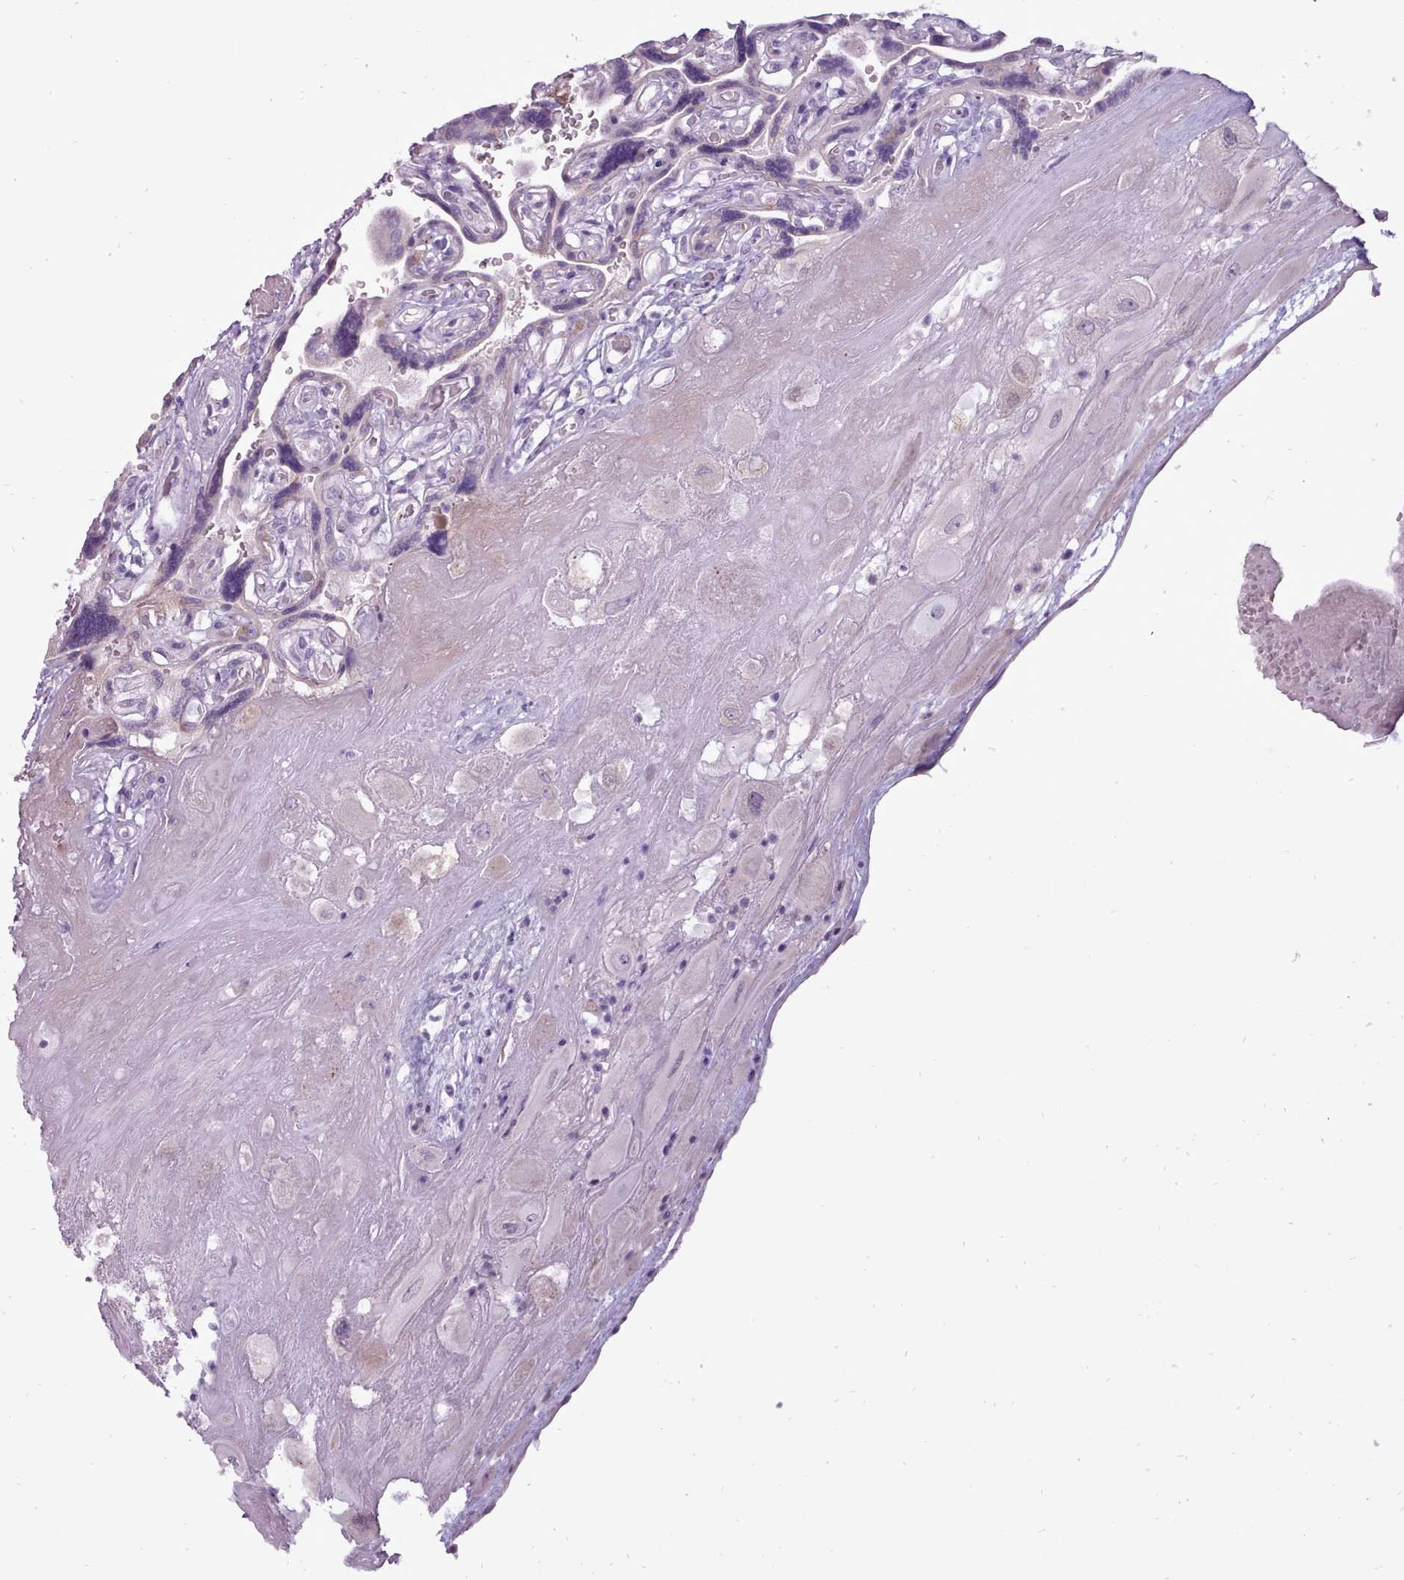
{"staining": {"intensity": "negative", "quantity": "none", "location": "none"}, "tissue": "placenta", "cell_type": "Decidual cells", "image_type": "normal", "snomed": [{"axis": "morphology", "description": "Normal tissue, NOS"}, {"axis": "topography", "description": "Placenta"}], "caption": "Placenta was stained to show a protein in brown. There is no significant positivity in decidual cells. Brightfield microscopy of immunohistochemistry stained with DAB (3,3'-diaminobenzidine) (brown) and hematoxylin (blue), captured at high magnification.", "gene": "ATRAID", "patient": {"sex": "female", "age": 32}}